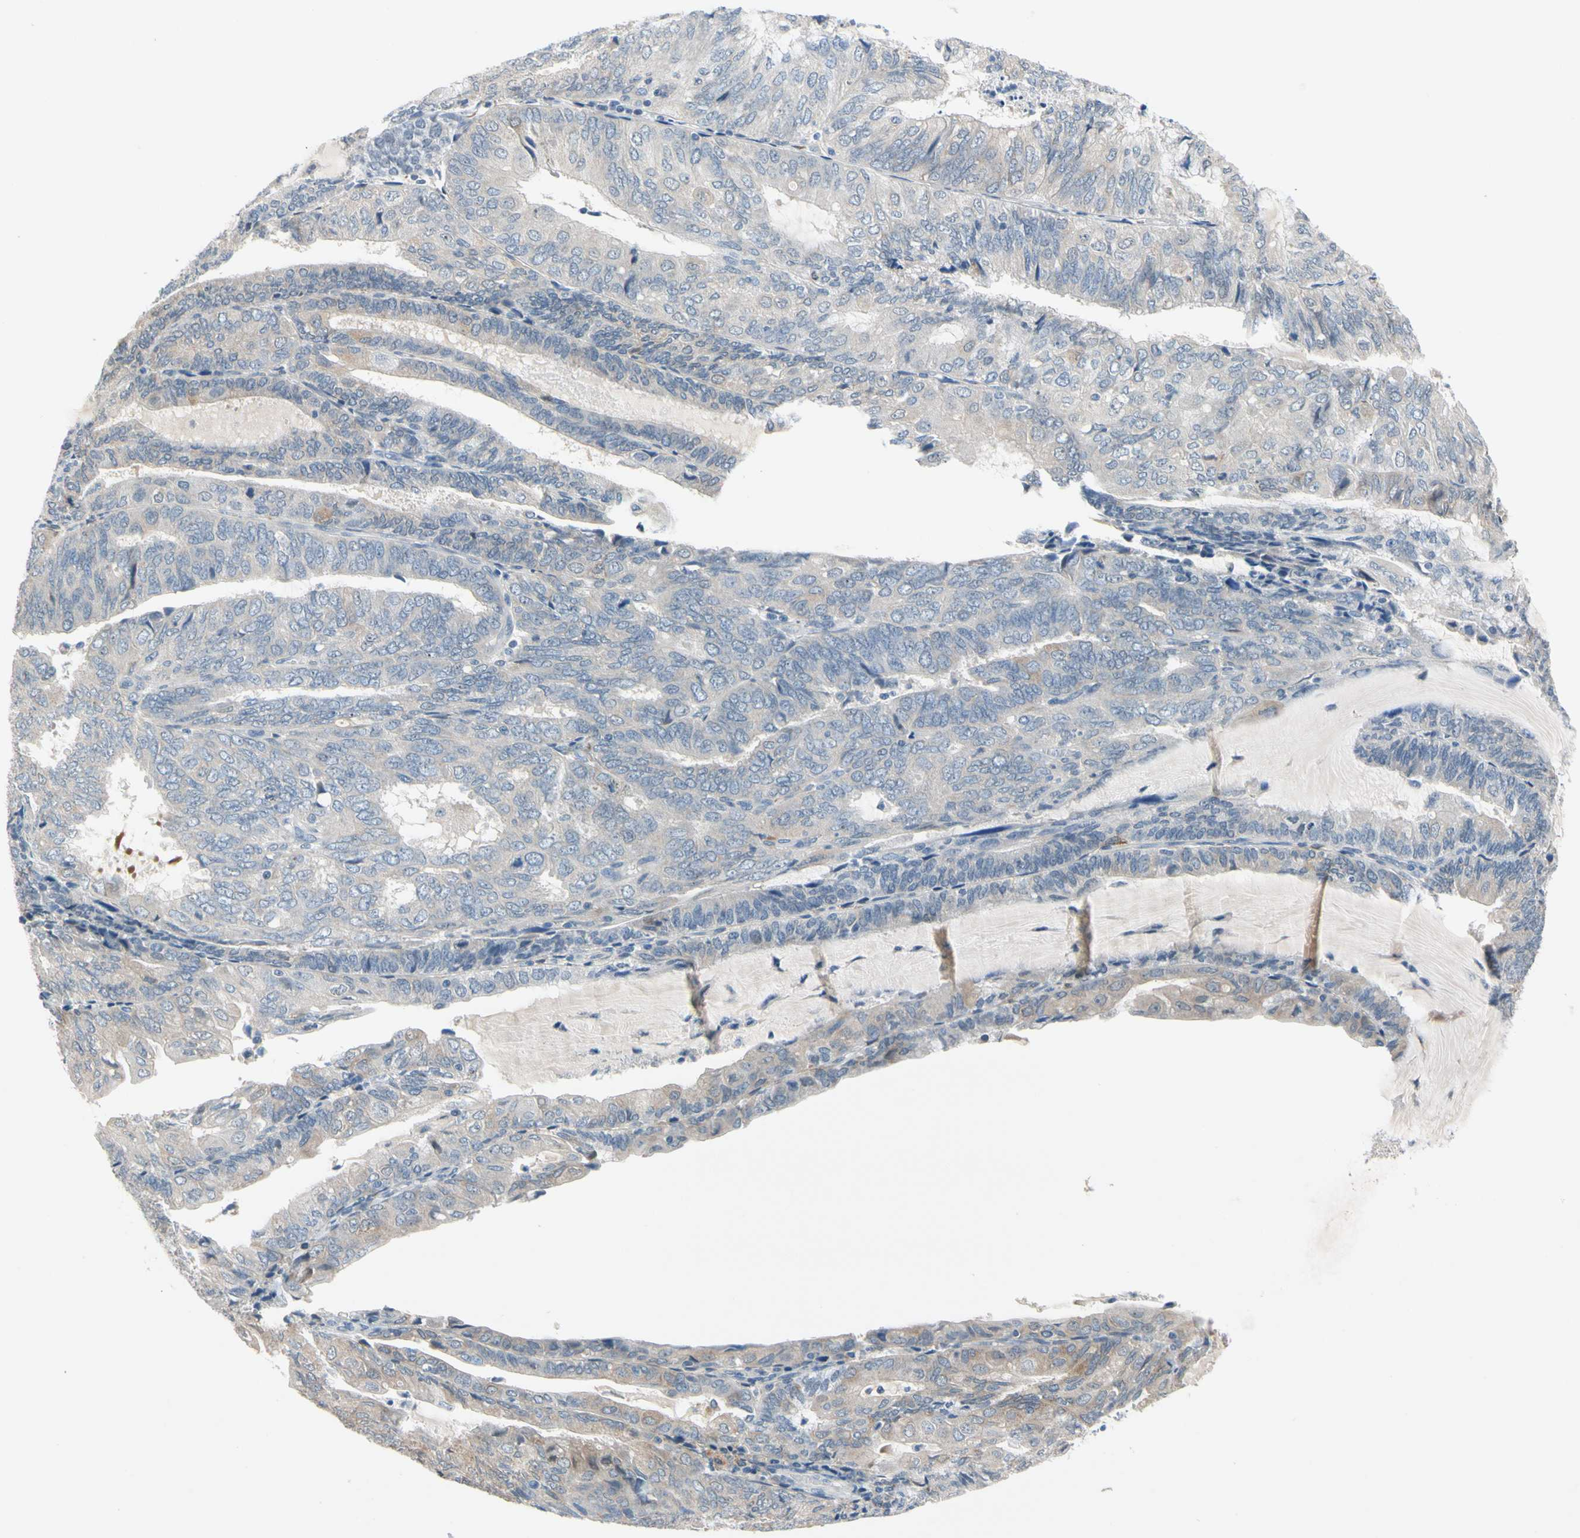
{"staining": {"intensity": "negative", "quantity": "none", "location": "none"}, "tissue": "endometrial cancer", "cell_type": "Tumor cells", "image_type": "cancer", "snomed": [{"axis": "morphology", "description": "Adenocarcinoma, NOS"}, {"axis": "topography", "description": "Endometrium"}], "caption": "Human adenocarcinoma (endometrial) stained for a protein using IHC reveals no staining in tumor cells.", "gene": "SLC27A6", "patient": {"sex": "female", "age": 81}}